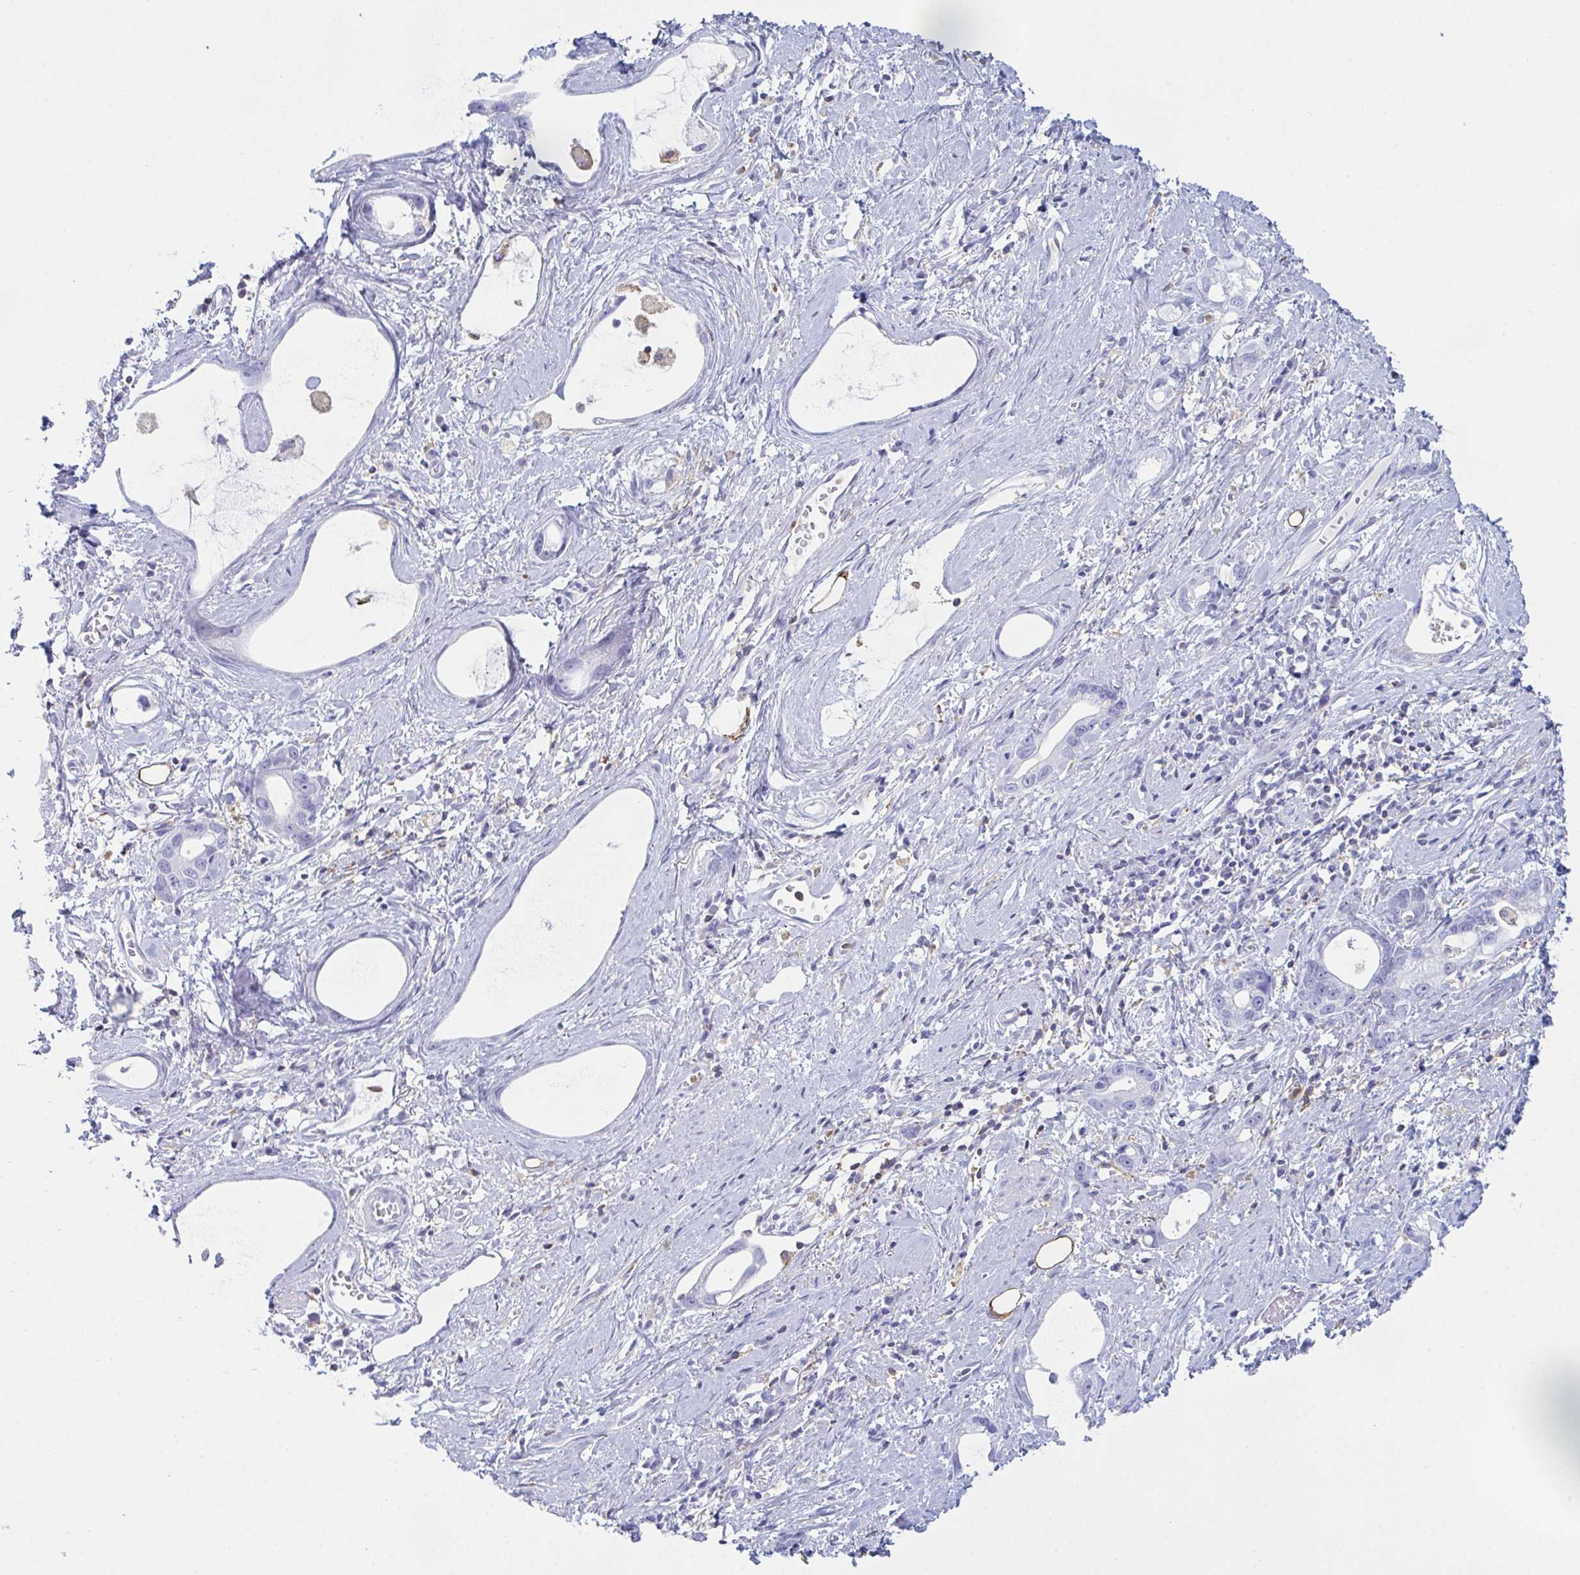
{"staining": {"intensity": "negative", "quantity": "none", "location": "none"}, "tissue": "stomach cancer", "cell_type": "Tumor cells", "image_type": "cancer", "snomed": [{"axis": "morphology", "description": "Adenocarcinoma, NOS"}, {"axis": "topography", "description": "Stomach"}], "caption": "High magnification brightfield microscopy of stomach adenocarcinoma stained with DAB (brown) and counterstained with hematoxylin (blue): tumor cells show no significant staining. (DAB immunohistochemistry (IHC) with hematoxylin counter stain).", "gene": "MYO1F", "patient": {"sex": "male", "age": 55}}